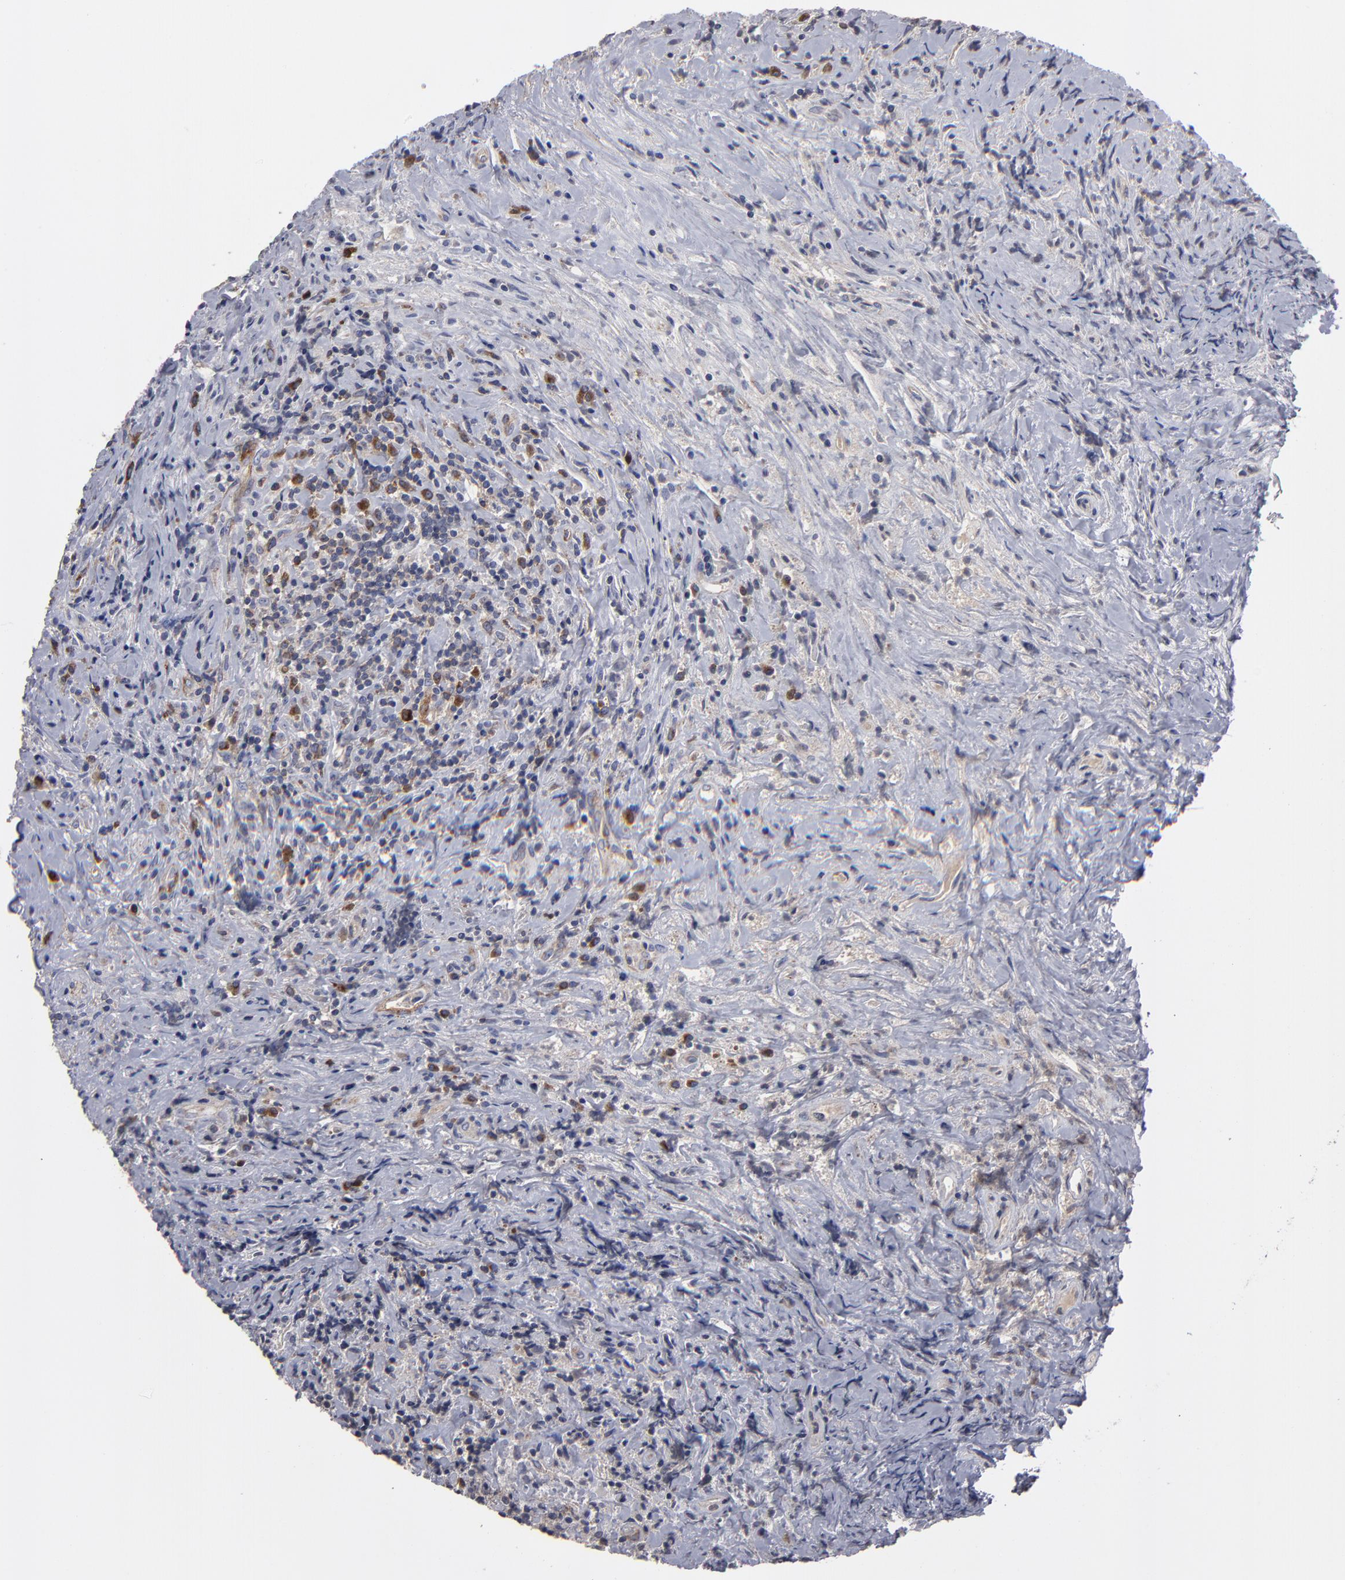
{"staining": {"intensity": "strong", "quantity": "25%-75%", "location": "cytoplasmic/membranous"}, "tissue": "lymphoma", "cell_type": "Tumor cells", "image_type": "cancer", "snomed": [{"axis": "morphology", "description": "Hodgkin's disease, NOS"}, {"axis": "topography", "description": "Lymph node"}], "caption": "A high amount of strong cytoplasmic/membranous positivity is seen in approximately 25%-75% of tumor cells in Hodgkin's disease tissue. (DAB (3,3'-diaminobenzidine) = brown stain, brightfield microscopy at high magnification).", "gene": "CEP97", "patient": {"sex": "female", "age": 25}}